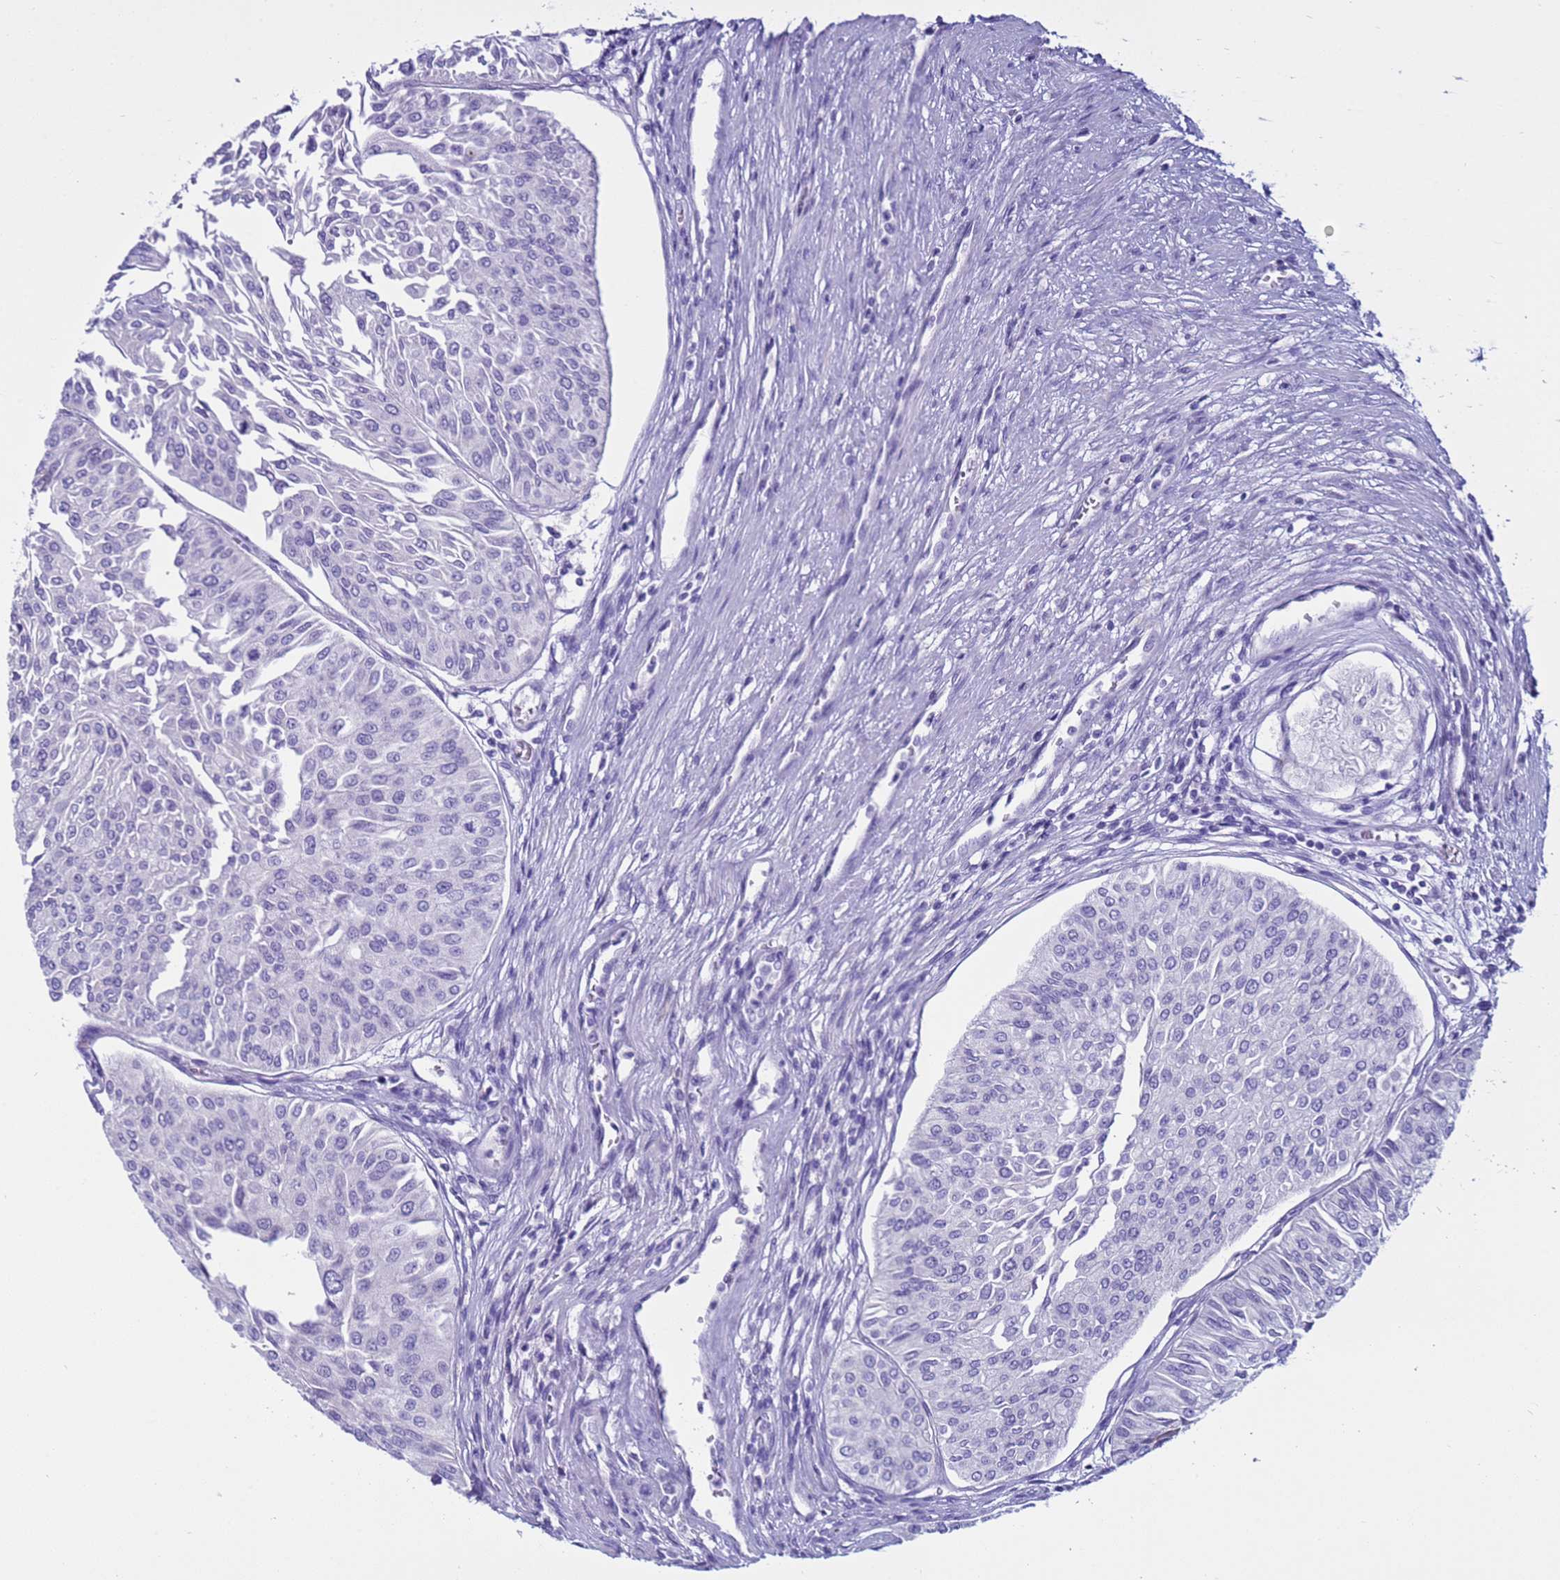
{"staining": {"intensity": "negative", "quantity": "none", "location": "none"}, "tissue": "urothelial cancer", "cell_type": "Tumor cells", "image_type": "cancer", "snomed": [{"axis": "morphology", "description": "Urothelial carcinoma, Low grade"}, {"axis": "topography", "description": "Urinary bladder"}], "caption": "Urothelial cancer was stained to show a protein in brown. There is no significant expression in tumor cells. (DAB (3,3'-diaminobenzidine) IHC, high magnification).", "gene": "CST4", "patient": {"sex": "male", "age": 67}}